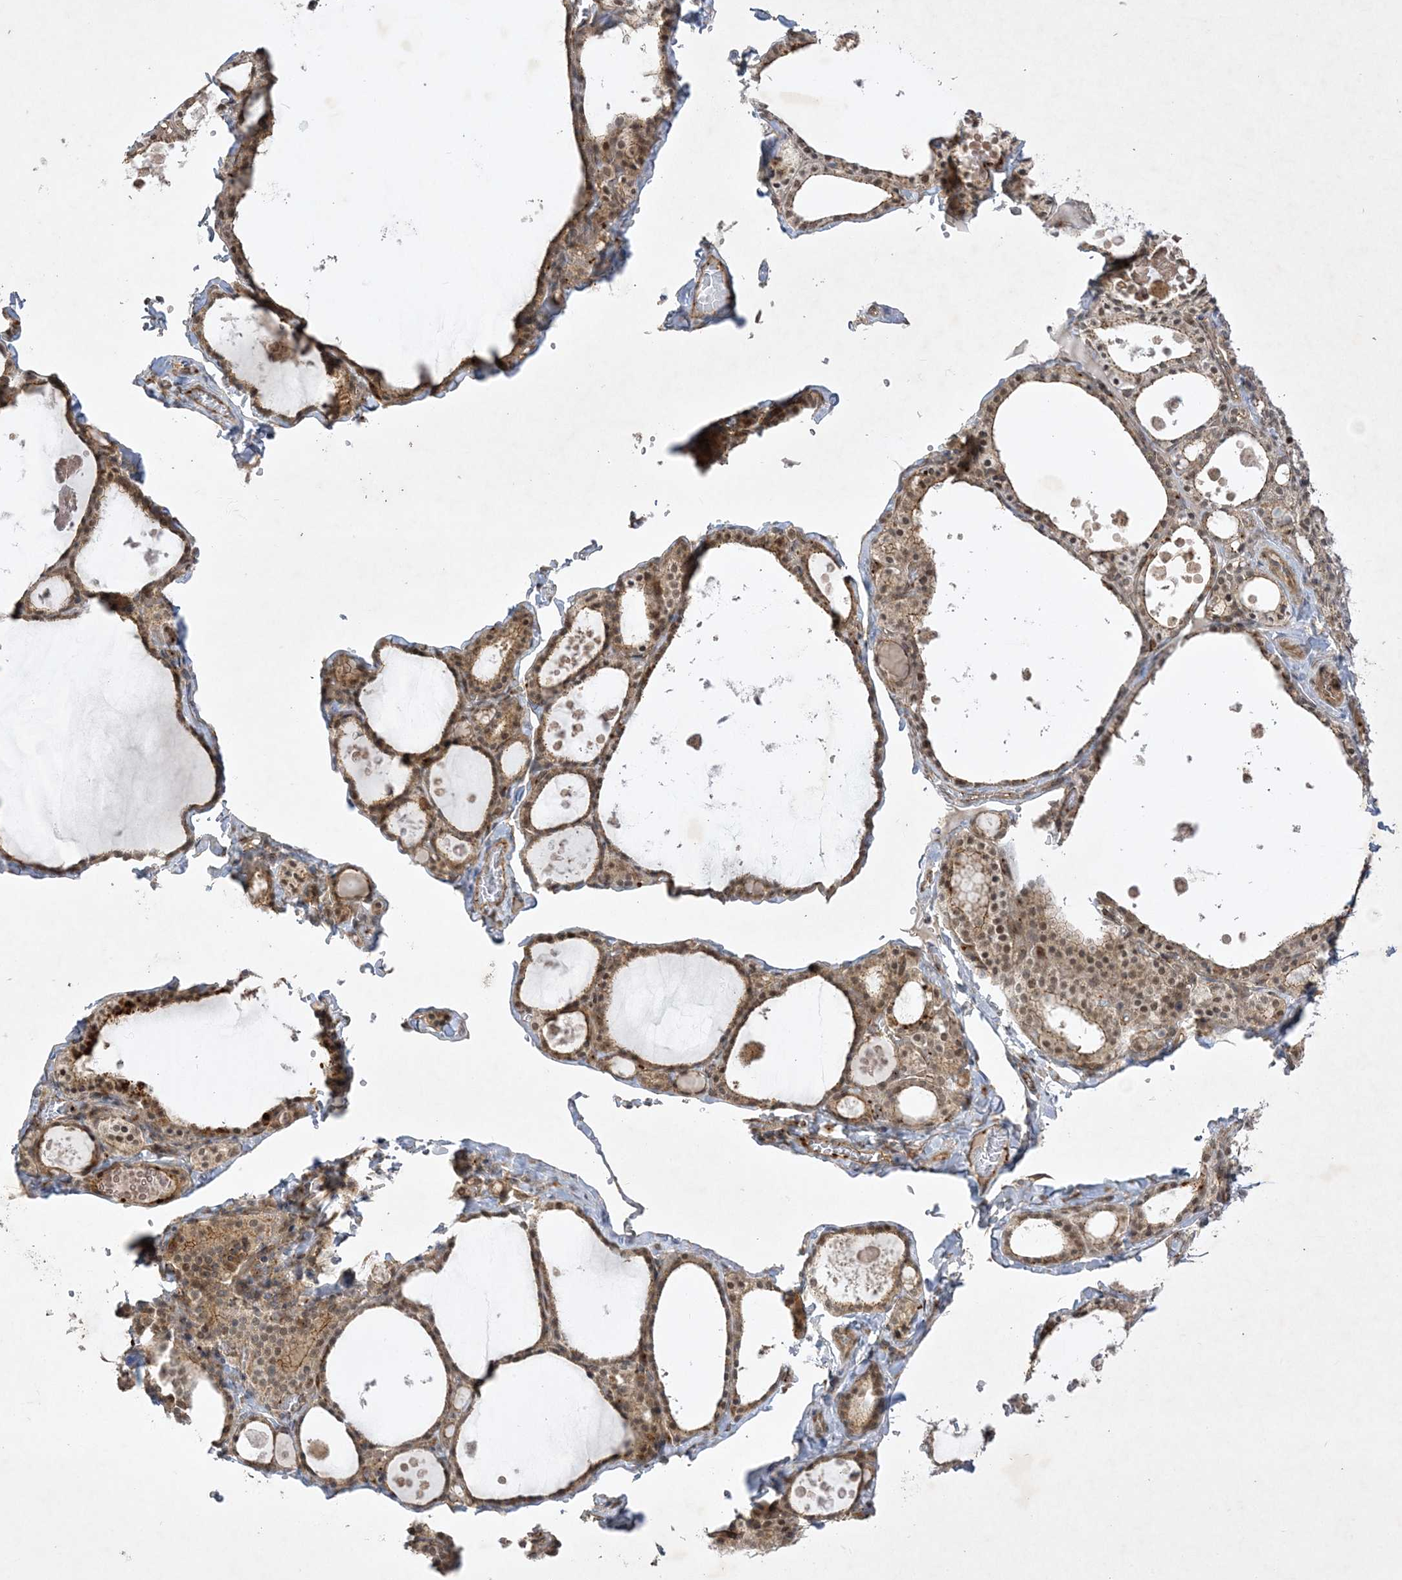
{"staining": {"intensity": "moderate", "quantity": ">75%", "location": "cytoplasmic/membranous,nuclear"}, "tissue": "thyroid gland", "cell_type": "Glandular cells", "image_type": "normal", "snomed": [{"axis": "morphology", "description": "Normal tissue, NOS"}, {"axis": "topography", "description": "Thyroid gland"}], "caption": "Immunohistochemistry histopathology image of unremarkable thyroid gland stained for a protein (brown), which exhibits medium levels of moderate cytoplasmic/membranous,nuclear expression in approximately >75% of glandular cells.", "gene": "NAF1", "patient": {"sex": "male", "age": 56}}